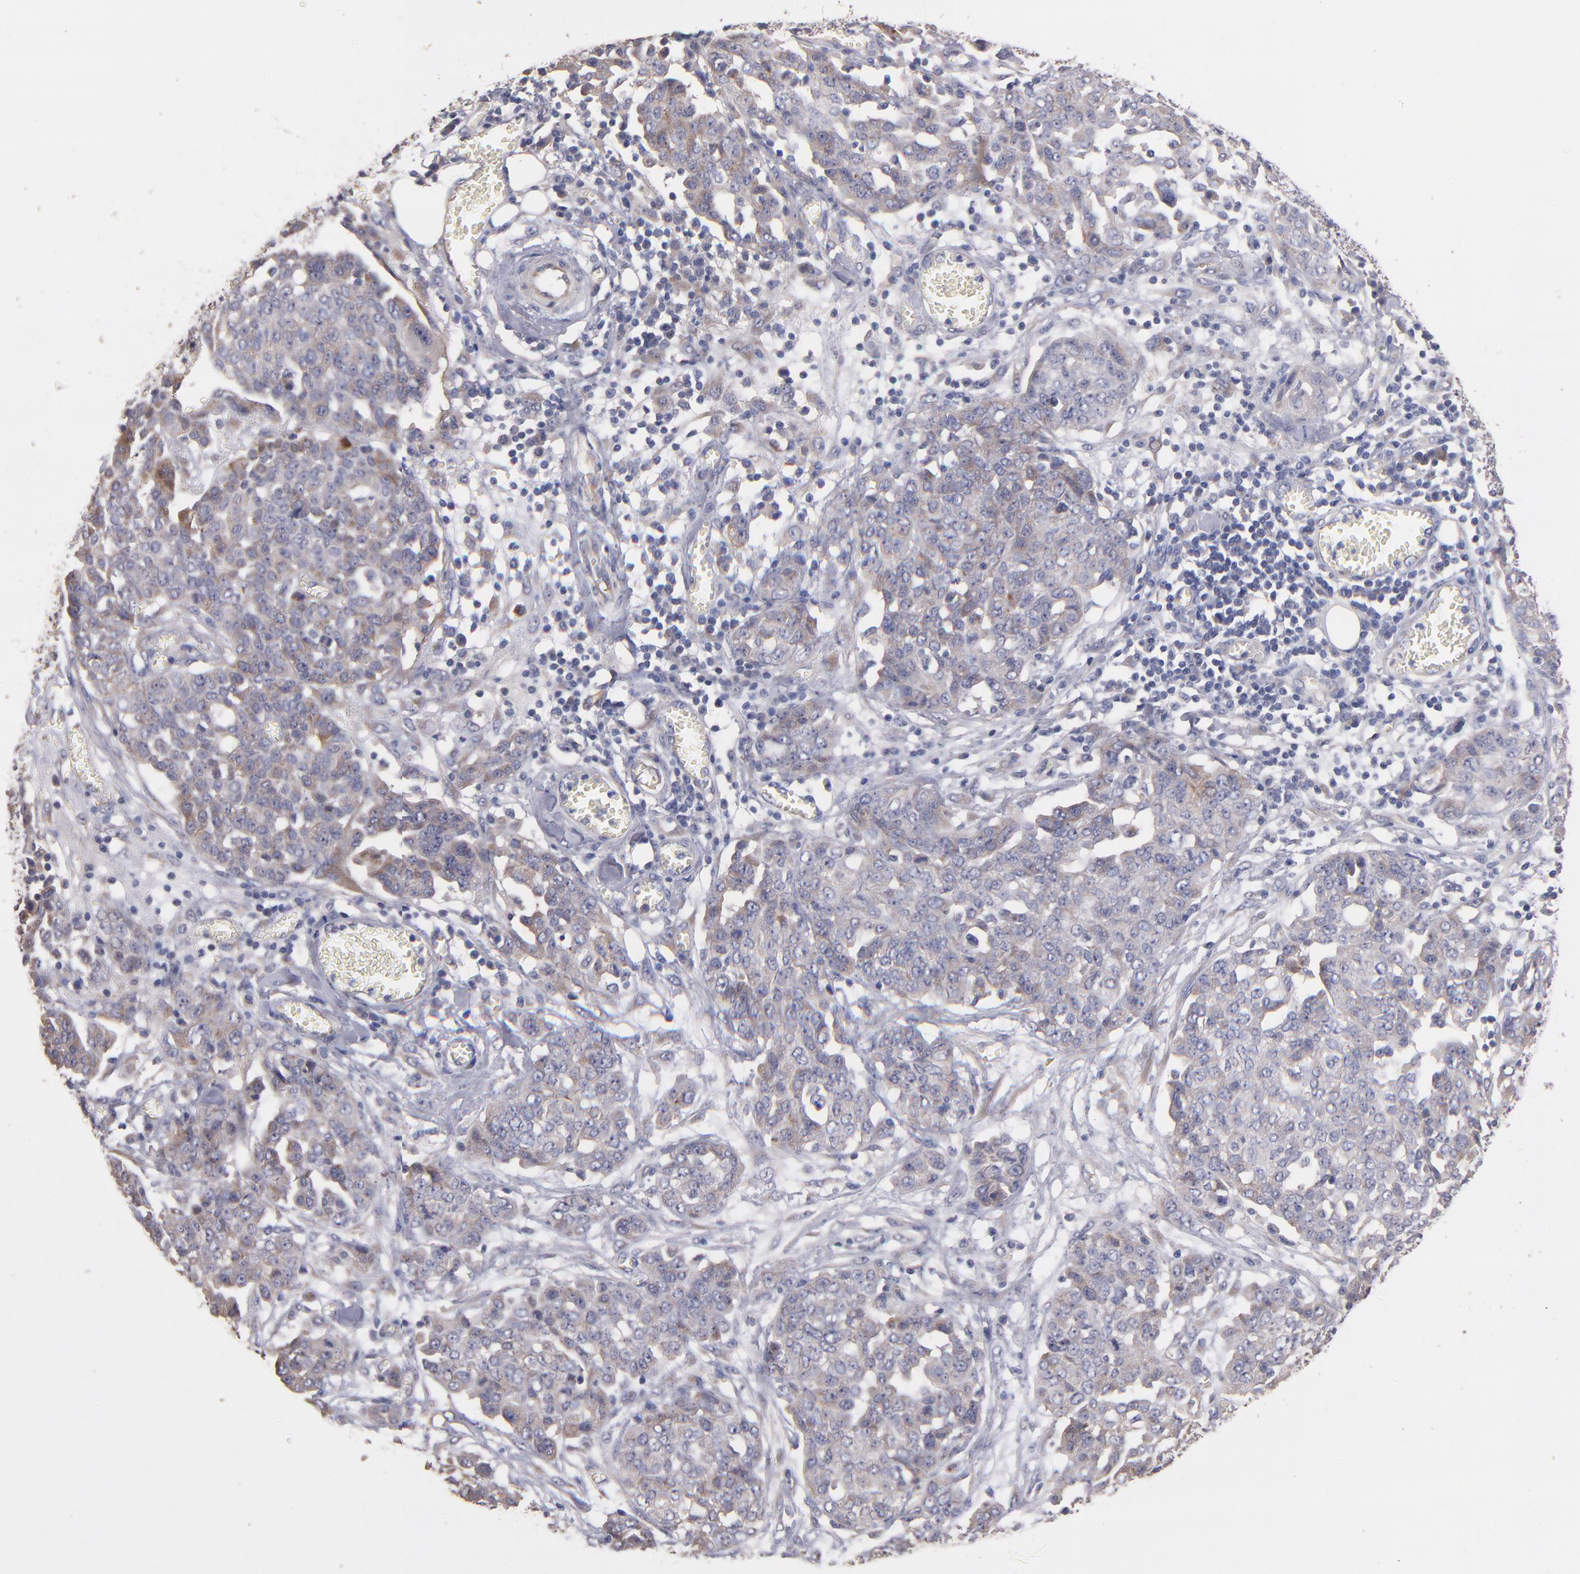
{"staining": {"intensity": "weak", "quantity": ">75%", "location": "cytoplasmic/membranous"}, "tissue": "ovarian cancer", "cell_type": "Tumor cells", "image_type": "cancer", "snomed": [{"axis": "morphology", "description": "Cystadenocarcinoma, serous, NOS"}, {"axis": "topography", "description": "Soft tissue"}, {"axis": "topography", "description": "Ovary"}], "caption": "IHC image of neoplastic tissue: human ovarian cancer stained using immunohistochemistry shows low levels of weak protein expression localized specifically in the cytoplasmic/membranous of tumor cells, appearing as a cytoplasmic/membranous brown color.", "gene": "MAGEE1", "patient": {"sex": "female", "age": 57}}